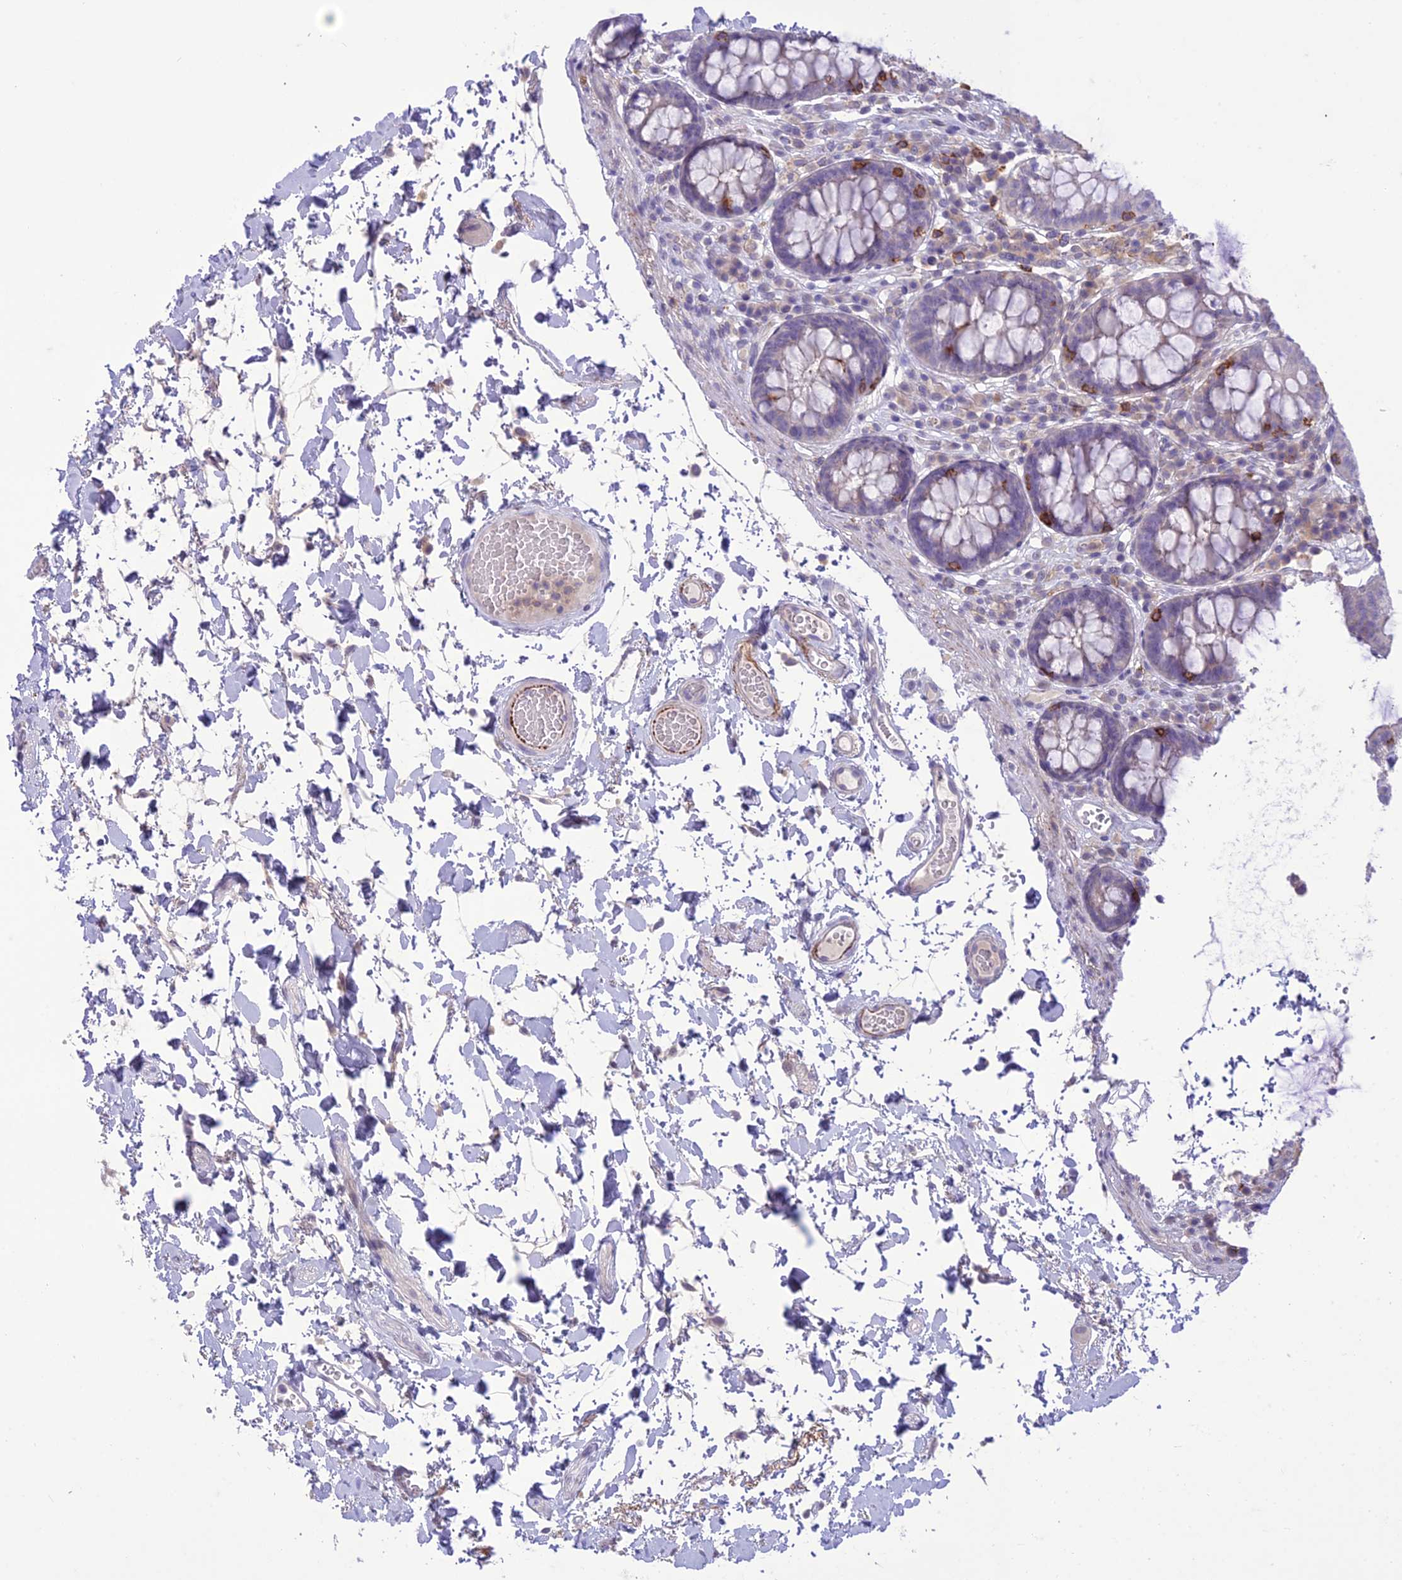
{"staining": {"intensity": "moderate", "quantity": "25%-75%", "location": "cytoplasmic/membranous"}, "tissue": "colon", "cell_type": "Endothelial cells", "image_type": "normal", "snomed": [{"axis": "morphology", "description": "Normal tissue, NOS"}, {"axis": "topography", "description": "Colon"}], "caption": "Brown immunohistochemical staining in unremarkable colon shows moderate cytoplasmic/membranous positivity in approximately 25%-75% of endothelial cells.", "gene": "ITGAE", "patient": {"sex": "male", "age": 84}}